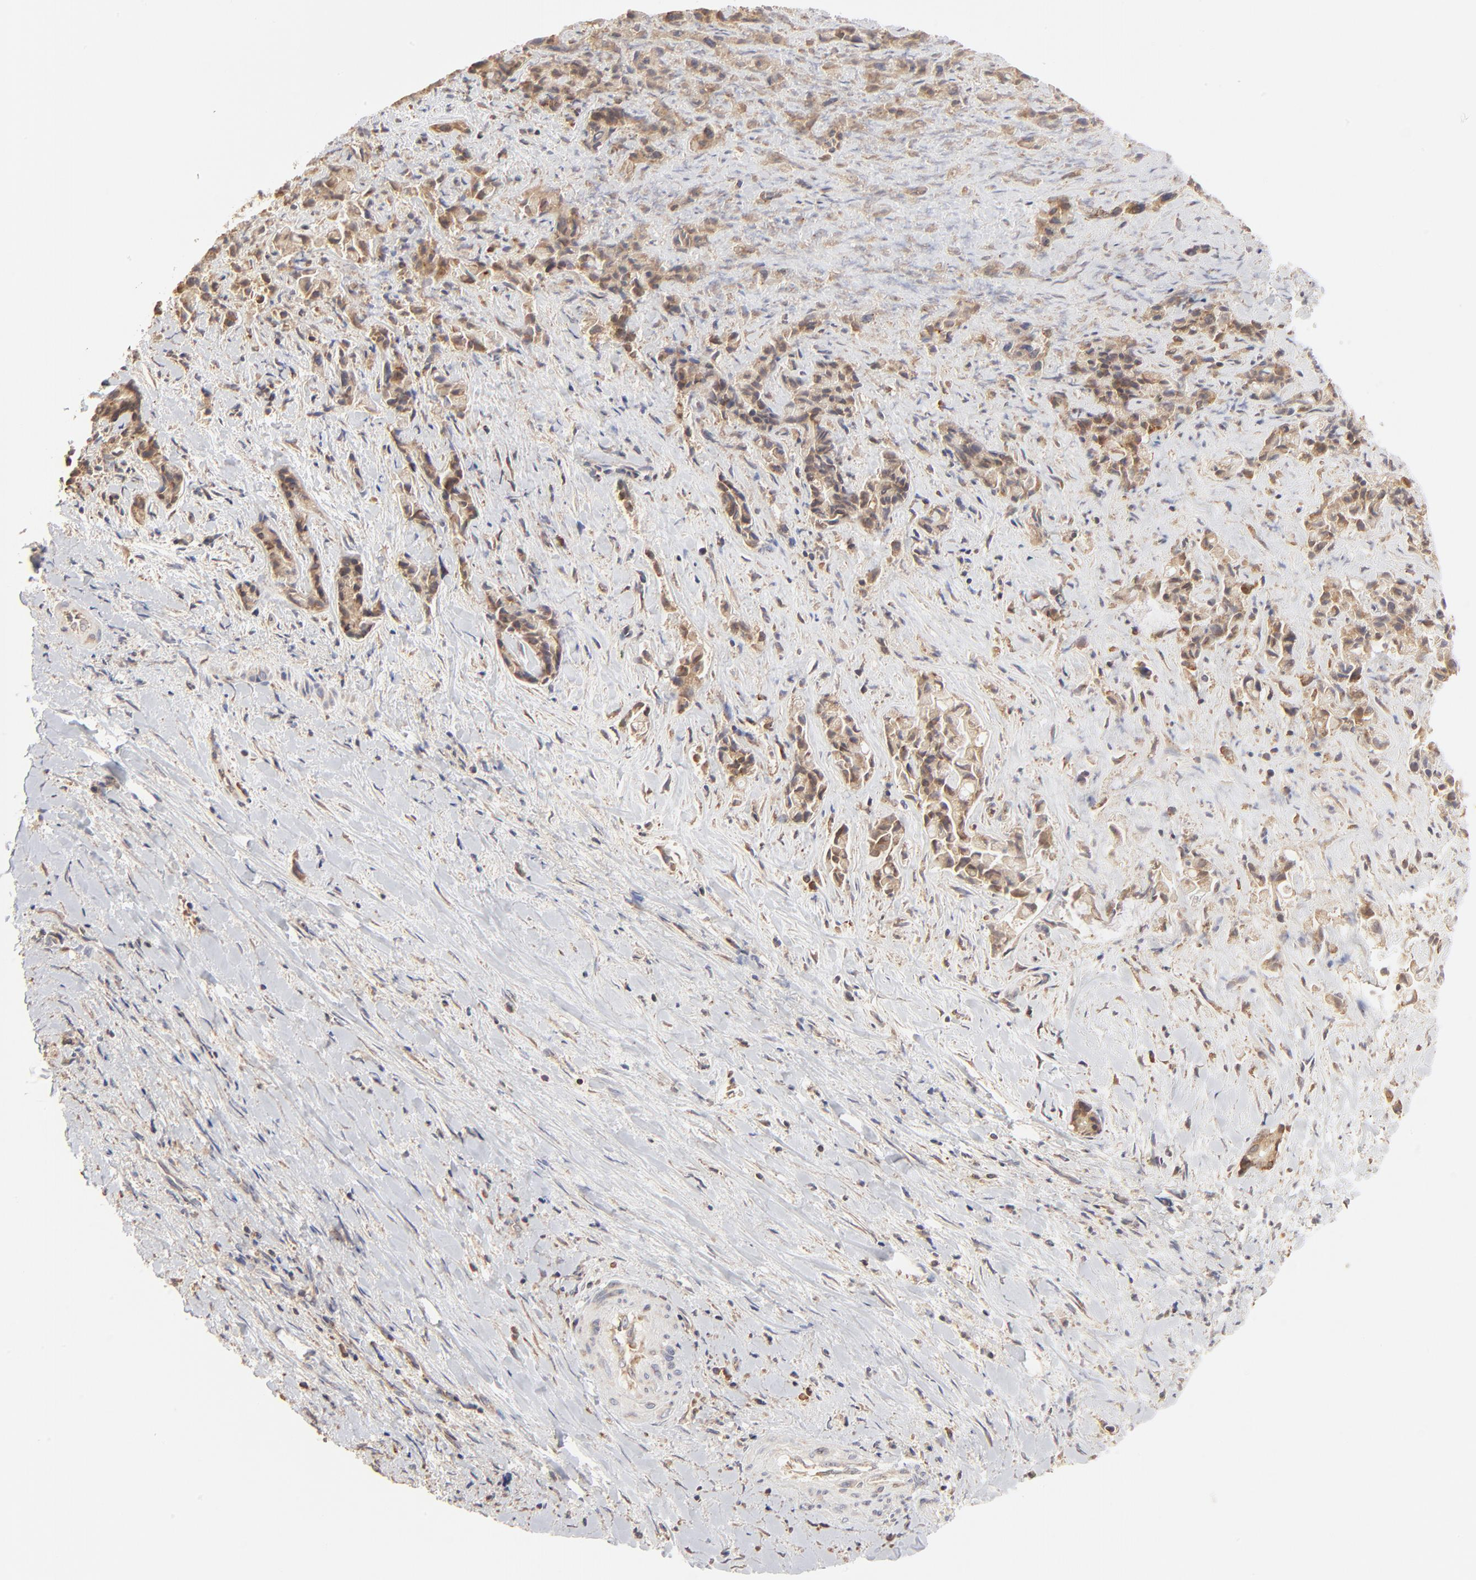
{"staining": {"intensity": "strong", "quantity": ">75%", "location": "cytoplasmic/membranous"}, "tissue": "liver cancer", "cell_type": "Tumor cells", "image_type": "cancer", "snomed": [{"axis": "morphology", "description": "Cholangiocarcinoma"}, {"axis": "topography", "description": "Liver"}], "caption": "This image demonstrates IHC staining of human liver cancer (cholangiocarcinoma), with high strong cytoplasmic/membranous positivity in approximately >75% of tumor cells.", "gene": "RNF213", "patient": {"sex": "male", "age": 57}}